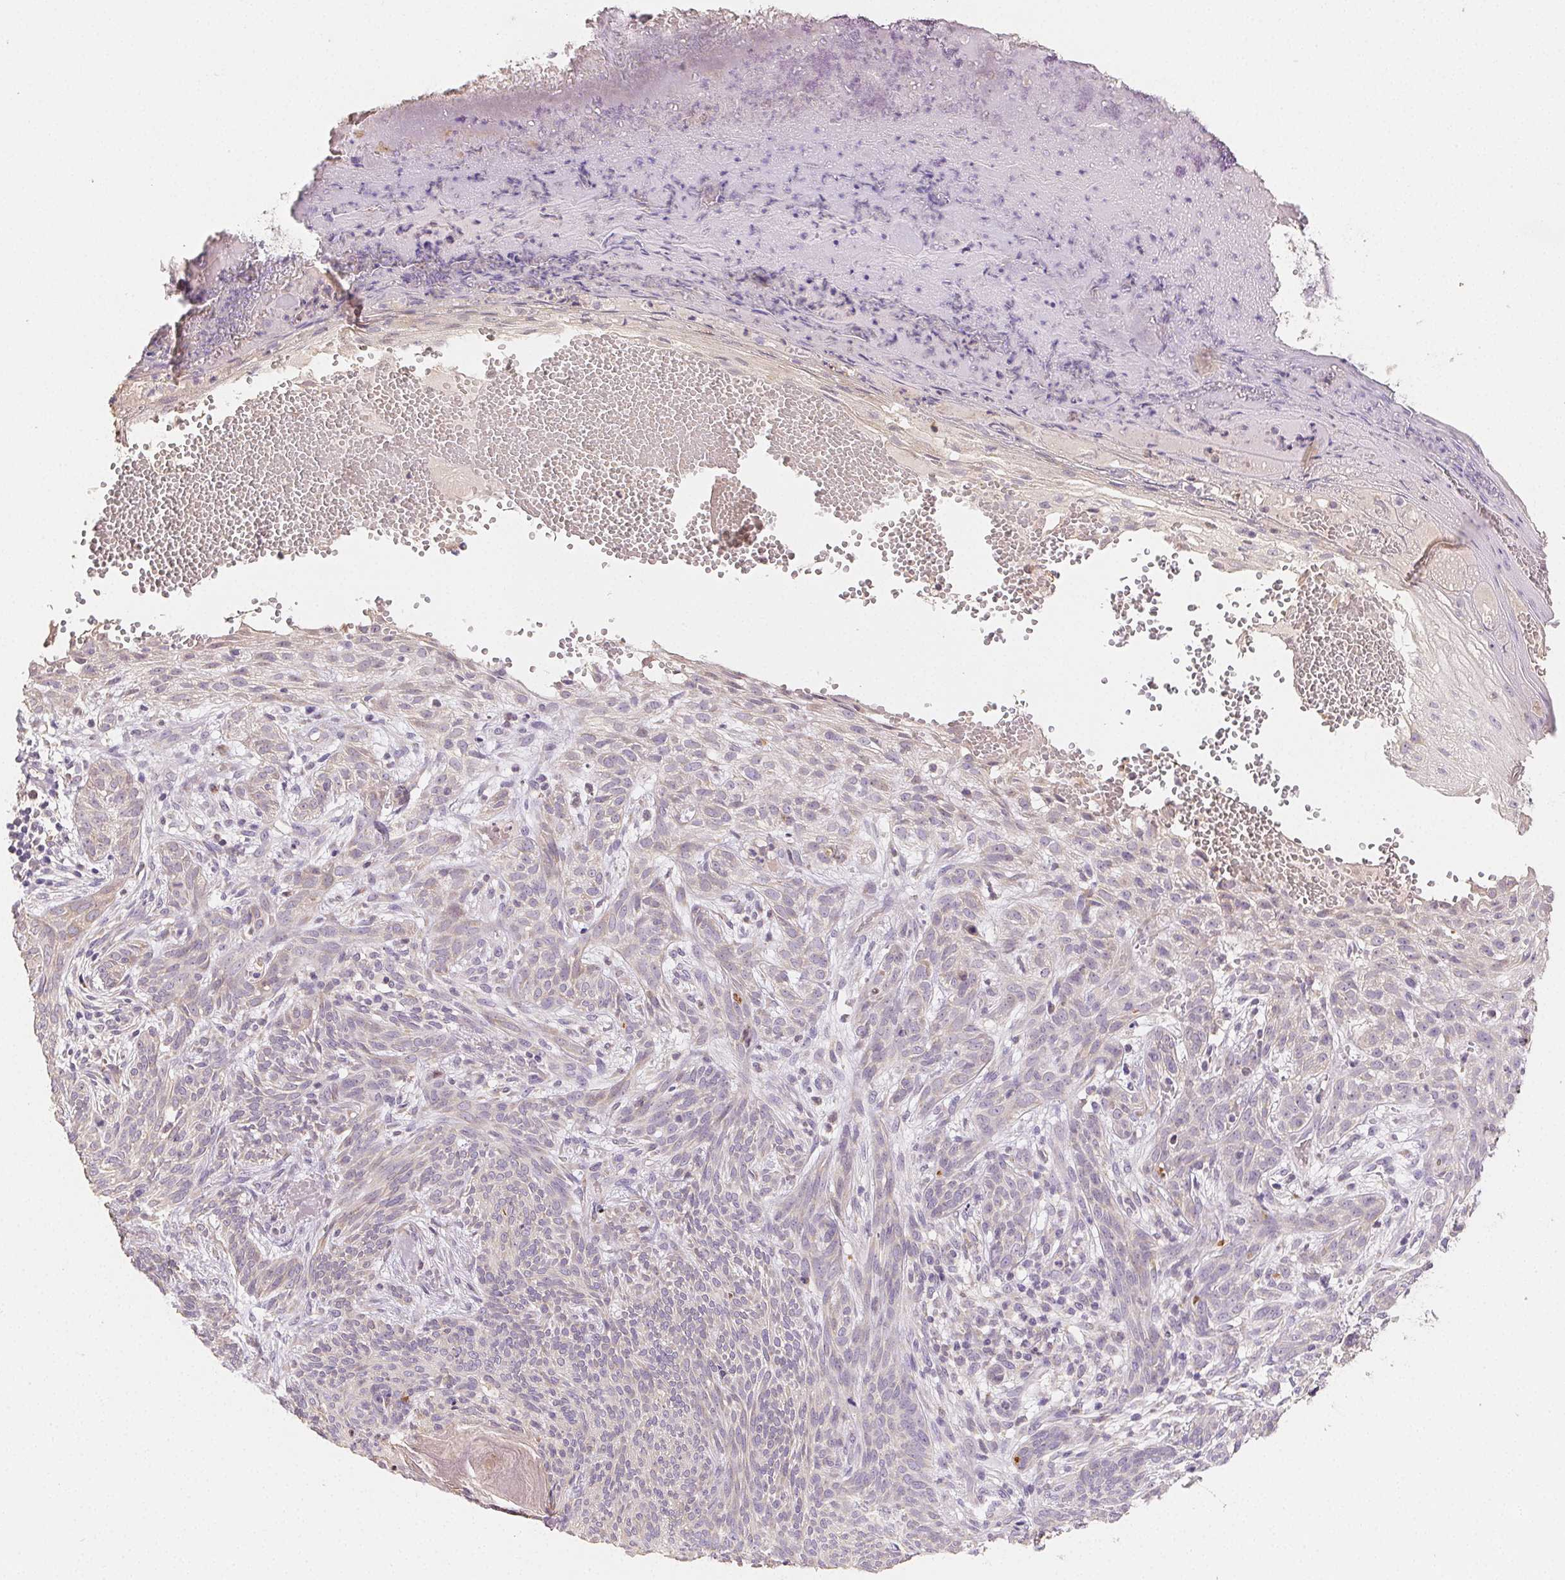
{"staining": {"intensity": "negative", "quantity": "none", "location": "none"}, "tissue": "skin cancer", "cell_type": "Tumor cells", "image_type": "cancer", "snomed": [{"axis": "morphology", "description": "Basal cell carcinoma"}, {"axis": "topography", "description": "Skin"}], "caption": "Immunohistochemistry (IHC) of human skin cancer reveals no positivity in tumor cells. (Stains: DAB immunohistochemistry with hematoxylin counter stain, Microscopy: brightfield microscopy at high magnification).", "gene": "ACVR1B", "patient": {"sex": "male", "age": 84}}